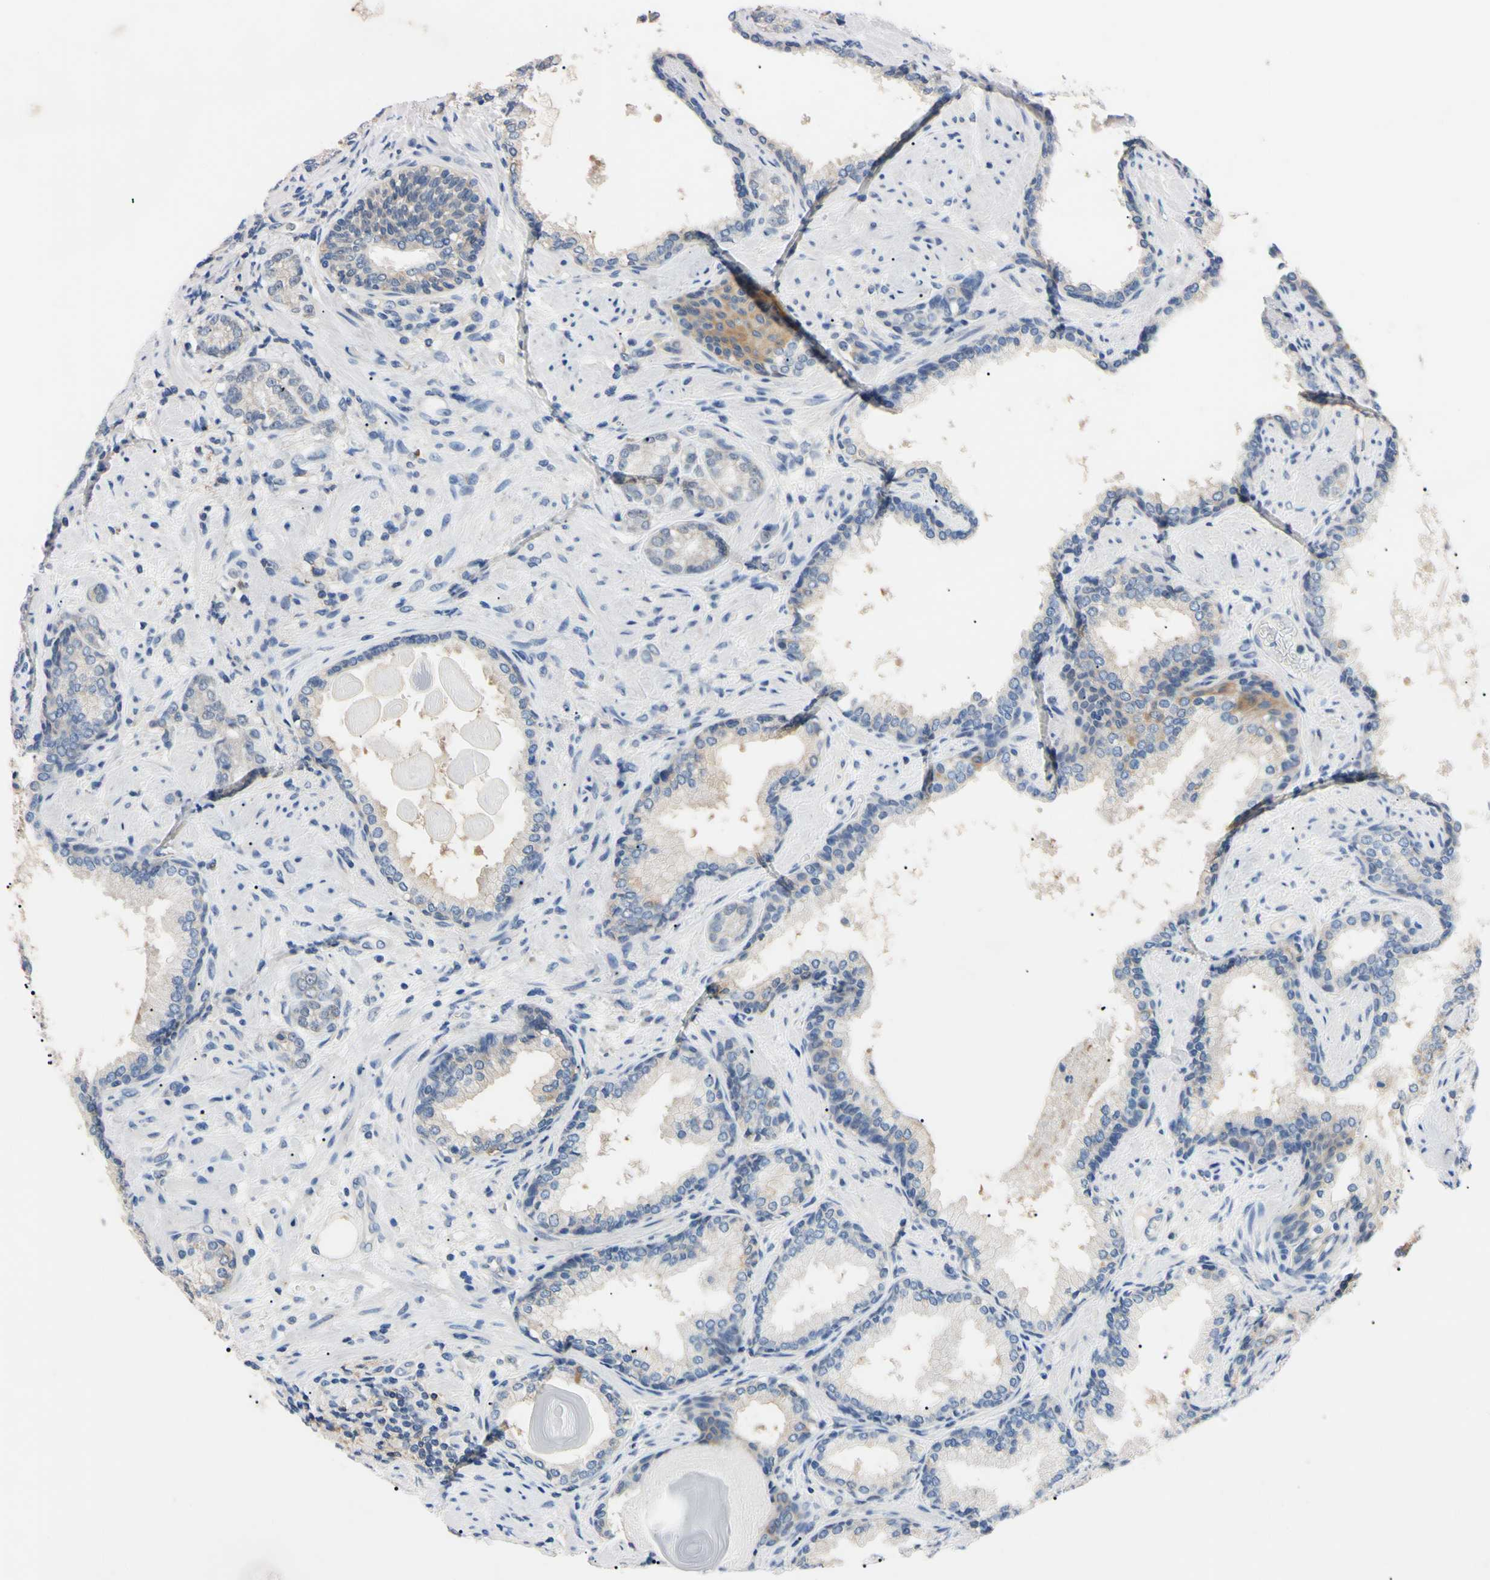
{"staining": {"intensity": "negative", "quantity": "none", "location": "none"}, "tissue": "prostate cancer", "cell_type": "Tumor cells", "image_type": "cancer", "snomed": [{"axis": "morphology", "description": "Adenocarcinoma, High grade"}, {"axis": "topography", "description": "Prostate"}], "caption": "Tumor cells are negative for protein expression in human prostate cancer. Brightfield microscopy of immunohistochemistry stained with DAB (3,3'-diaminobenzidine) (brown) and hematoxylin (blue), captured at high magnification.", "gene": "PNKD", "patient": {"sex": "male", "age": 61}}